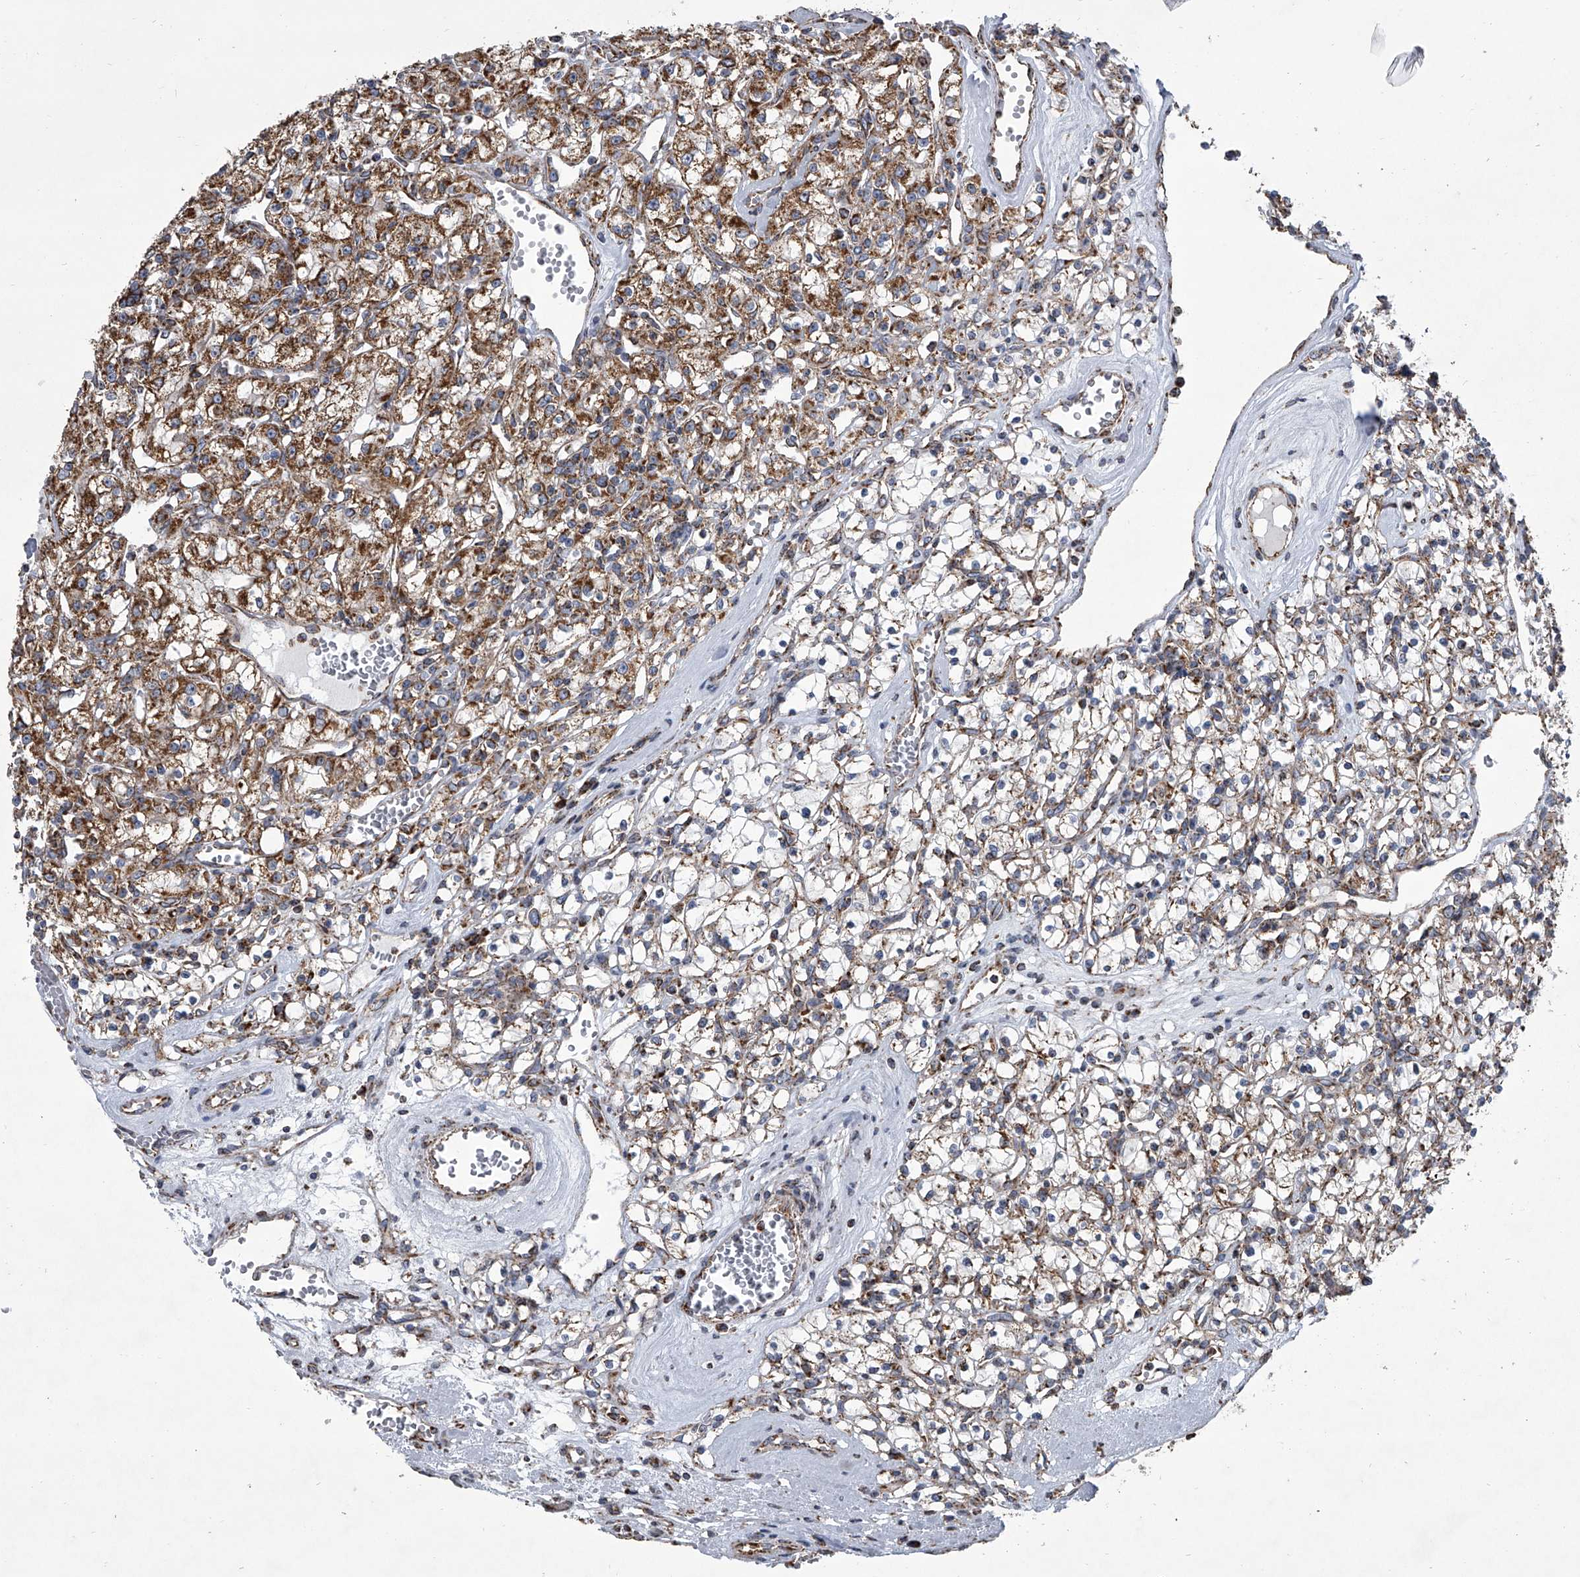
{"staining": {"intensity": "moderate", "quantity": ">75%", "location": "cytoplasmic/membranous"}, "tissue": "renal cancer", "cell_type": "Tumor cells", "image_type": "cancer", "snomed": [{"axis": "morphology", "description": "Adenocarcinoma, NOS"}, {"axis": "topography", "description": "Kidney"}], "caption": "IHC micrograph of renal cancer stained for a protein (brown), which displays medium levels of moderate cytoplasmic/membranous expression in approximately >75% of tumor cells.", "gene": "ZC3H15", "patient": {"sex": "female", "age": 59}}